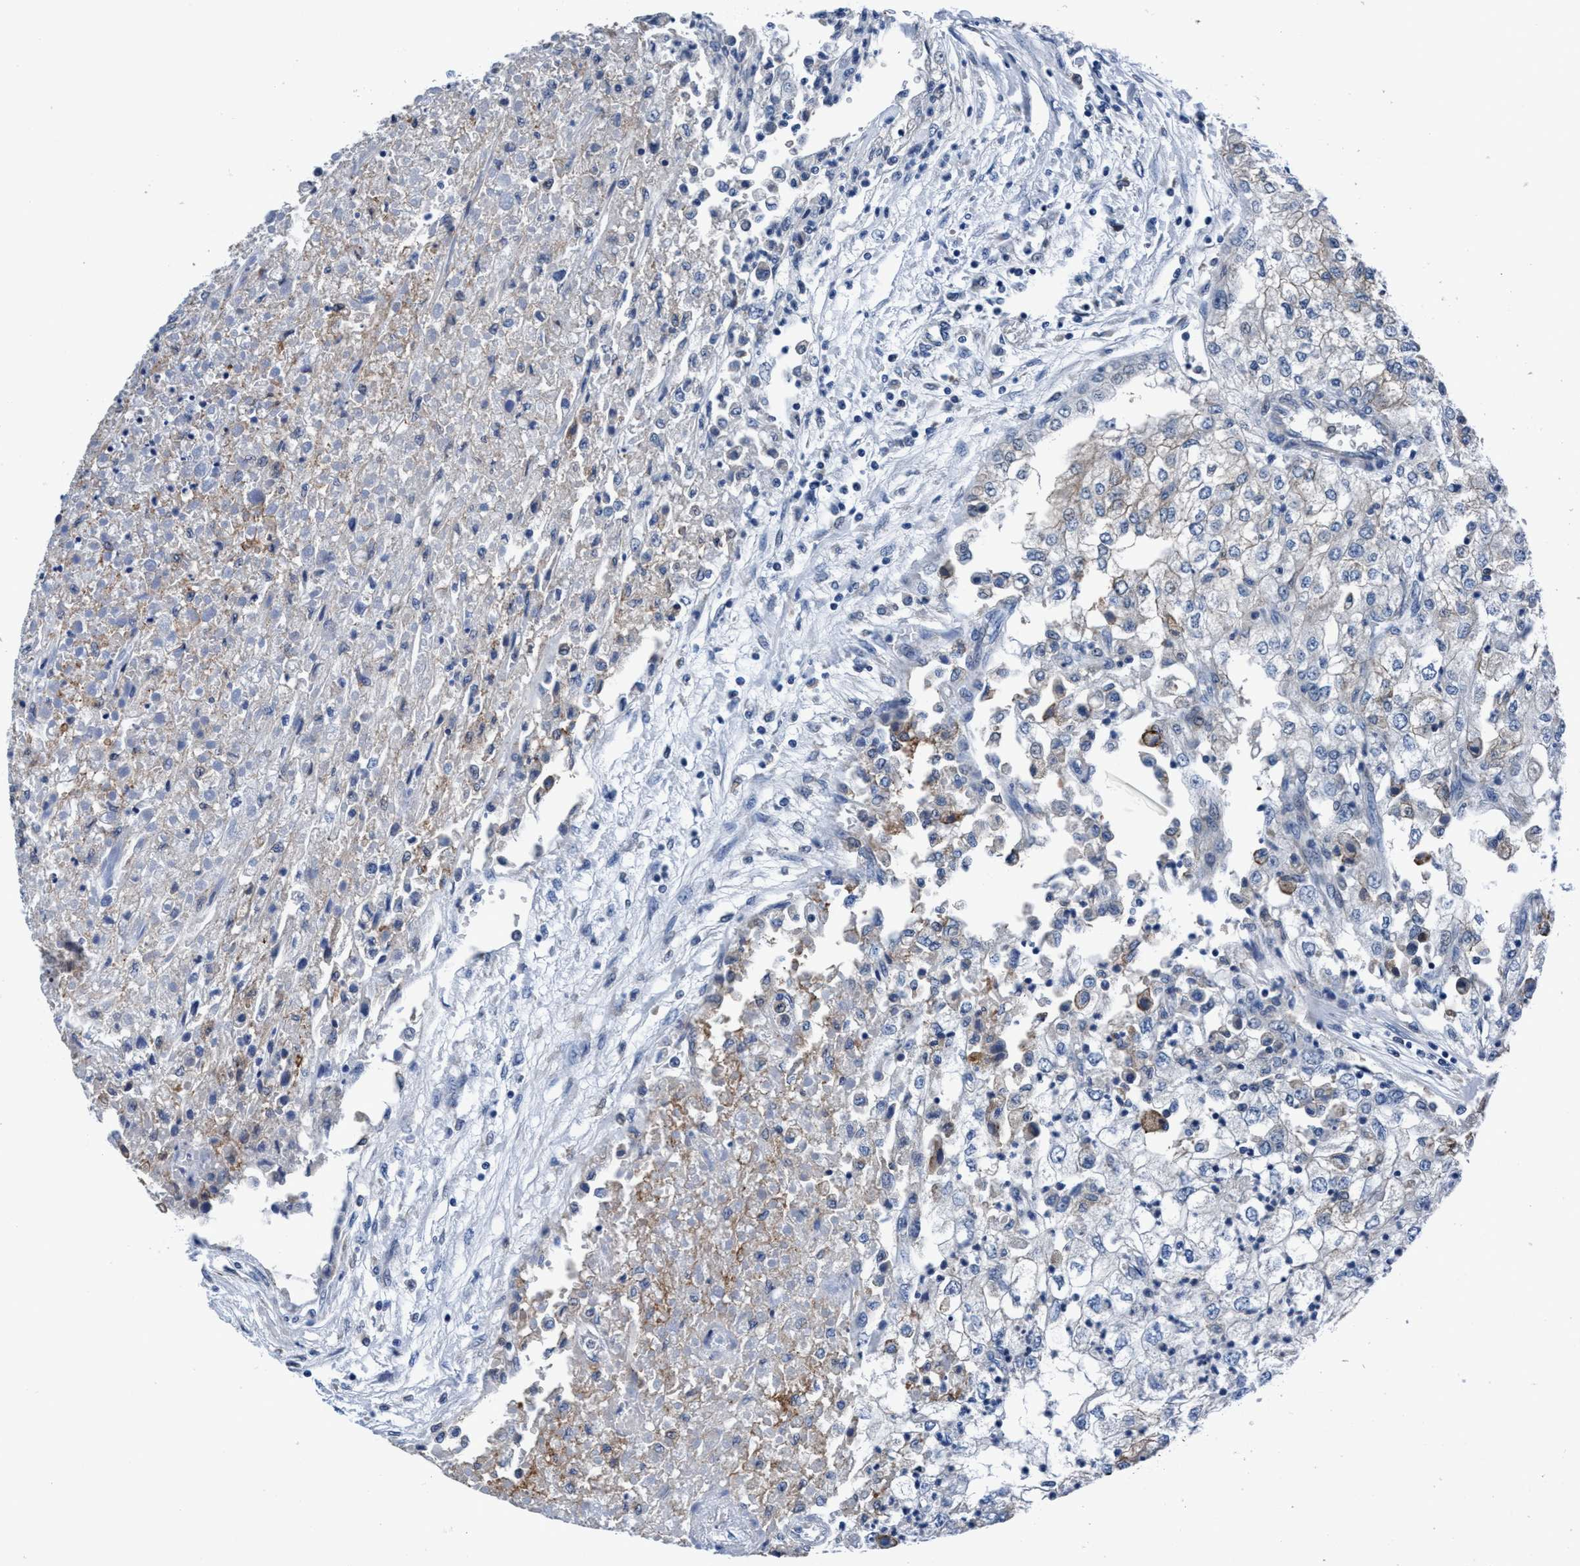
{"staining": {"intensity": "weak", "quantity": "<25%", "location": "cytoplasmic/membranous"}, "tissue": "renal cancer", "cell_type": "Tumor cells", "image_type": "cancer", "snomed": [{"axis": "morphology", "description": "Adenocarcinoma, NOS"}, {"axis": "topography", "description": "Kidney"}], "caption": "DAB (3,3'-diaminobenzidine) immunohistochemical staining of renal adenocarcinoma demonstrates no significant expression in tumor cells.", "gene": "TMEM94", "patient": {"sex": "female", "age": 54}}